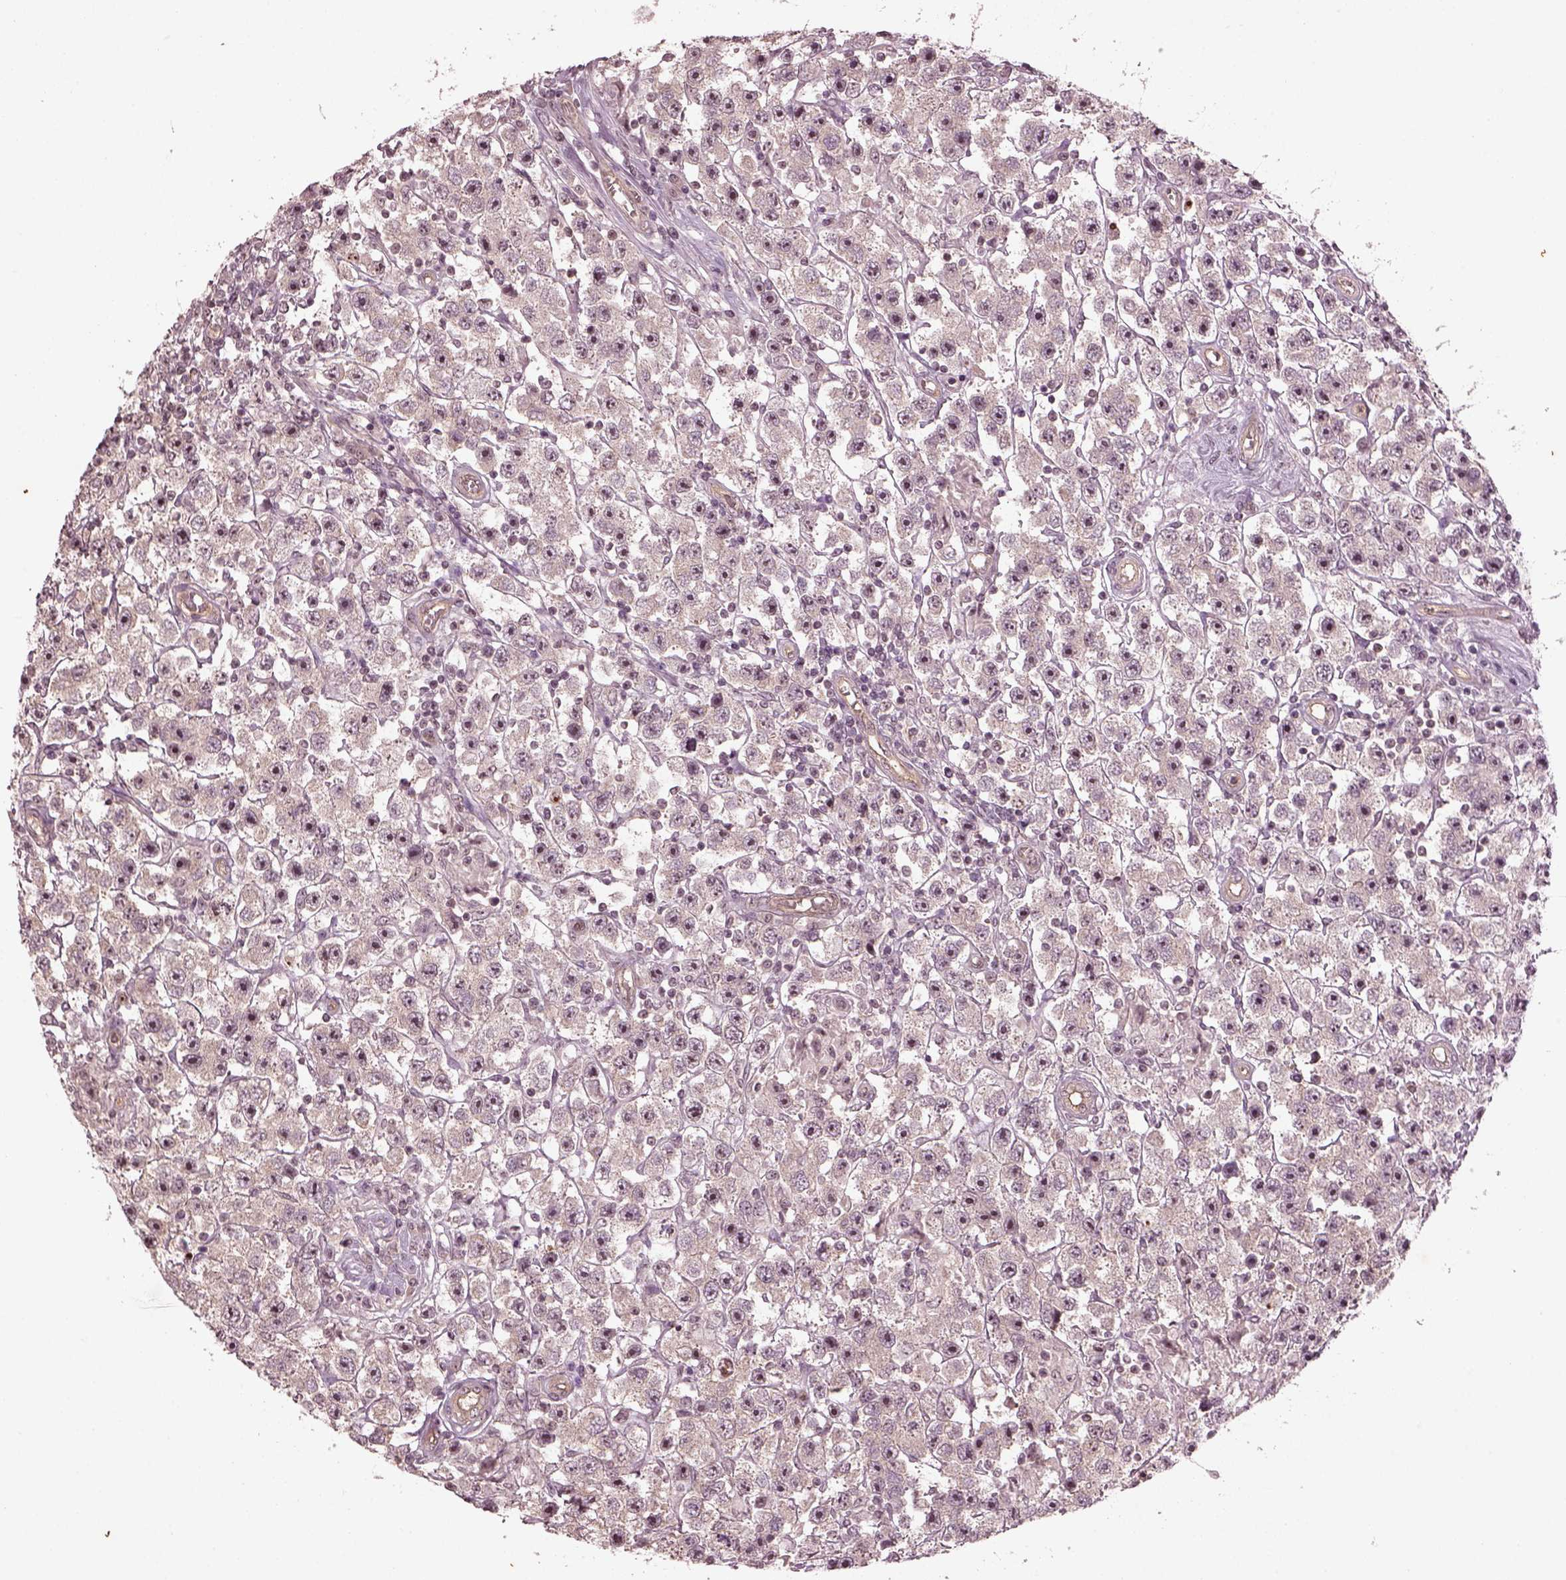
{"staining": {"intensity": "weak", "quantity": "25%-75%", "location": "nuclear"}, "tissue": "testis cancer", "cell_type": "Tumor cells", "image_type": "cancer", "snomed": [{"axis": "morphology", "description": "Seminoma, NOS"}, {"axis": "topography", "description": "Testis"}], "caption": "A histopathology image of human testis cancer stained for a protein shows weak nuclear brown staining in tumor cells.", "gene": "GNRH1", "patient": {"sex": "male", "age": 45}}